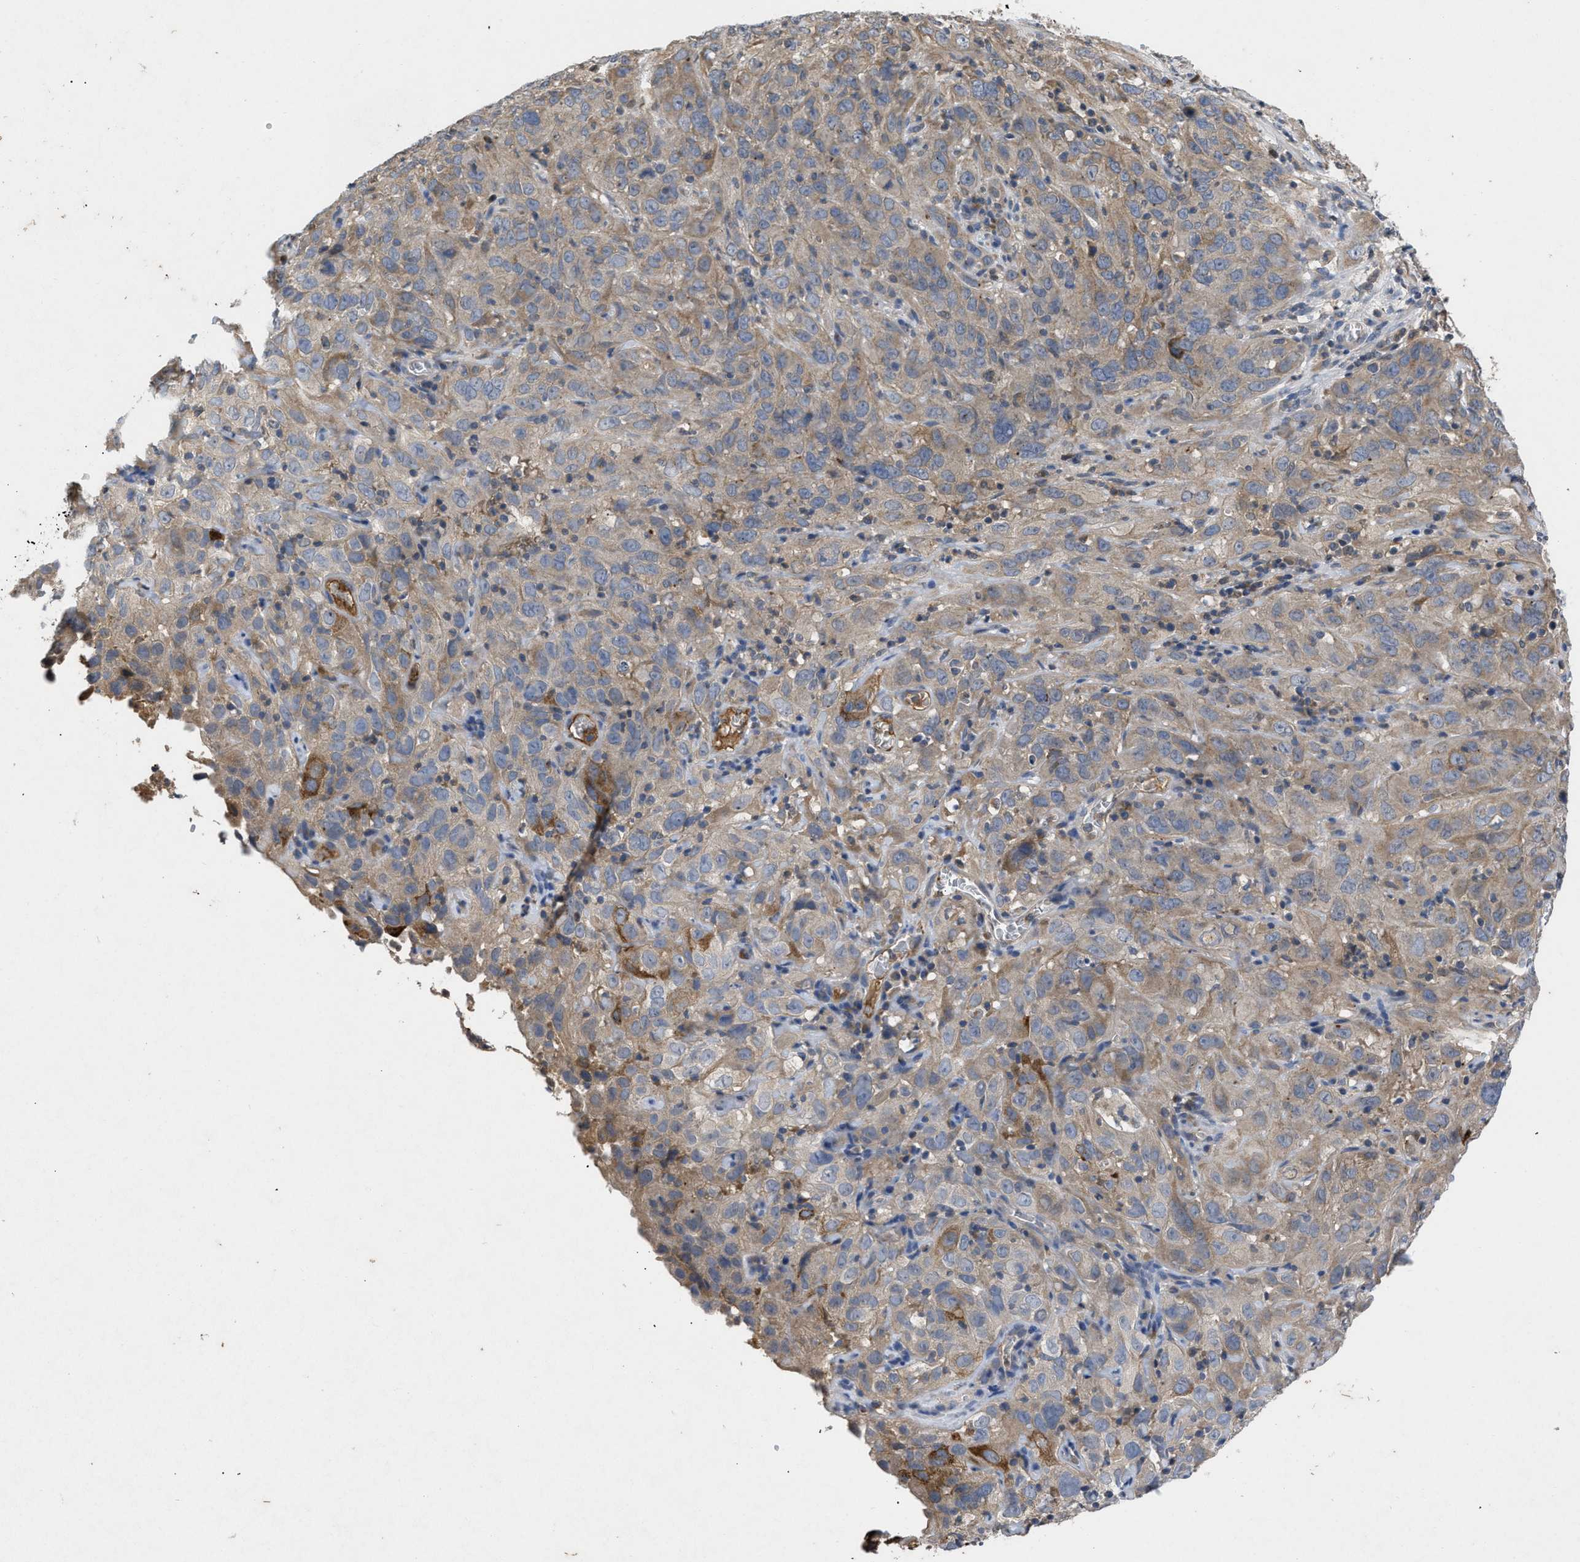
{"staining": {"intensity": "weak", "quantity": ">75%", "location": "cytoplasmic/membranous"}, "tissue": "cervical cancer", "cell_type": "Tumor cells", "image_type": "cancer", "snomed": [{"axis": "morphology", "description": "Squamous cell carcinoma, NOS"}, {"axis": "topography", "description": "Cervix"}], "caption": "Immunohistochemical staining of human cervical cancer (squamous cell carcinoma) exhibits weak cytoplasmic/membranous protein staining in about >75% of tumor cells. The staining was performed using DAB, with brown indicating positive protein expression. Nuclei are stained blue with hematoxylin.", "gene": "VPS4A", "patient": {"sex": "female", "age": 32}}